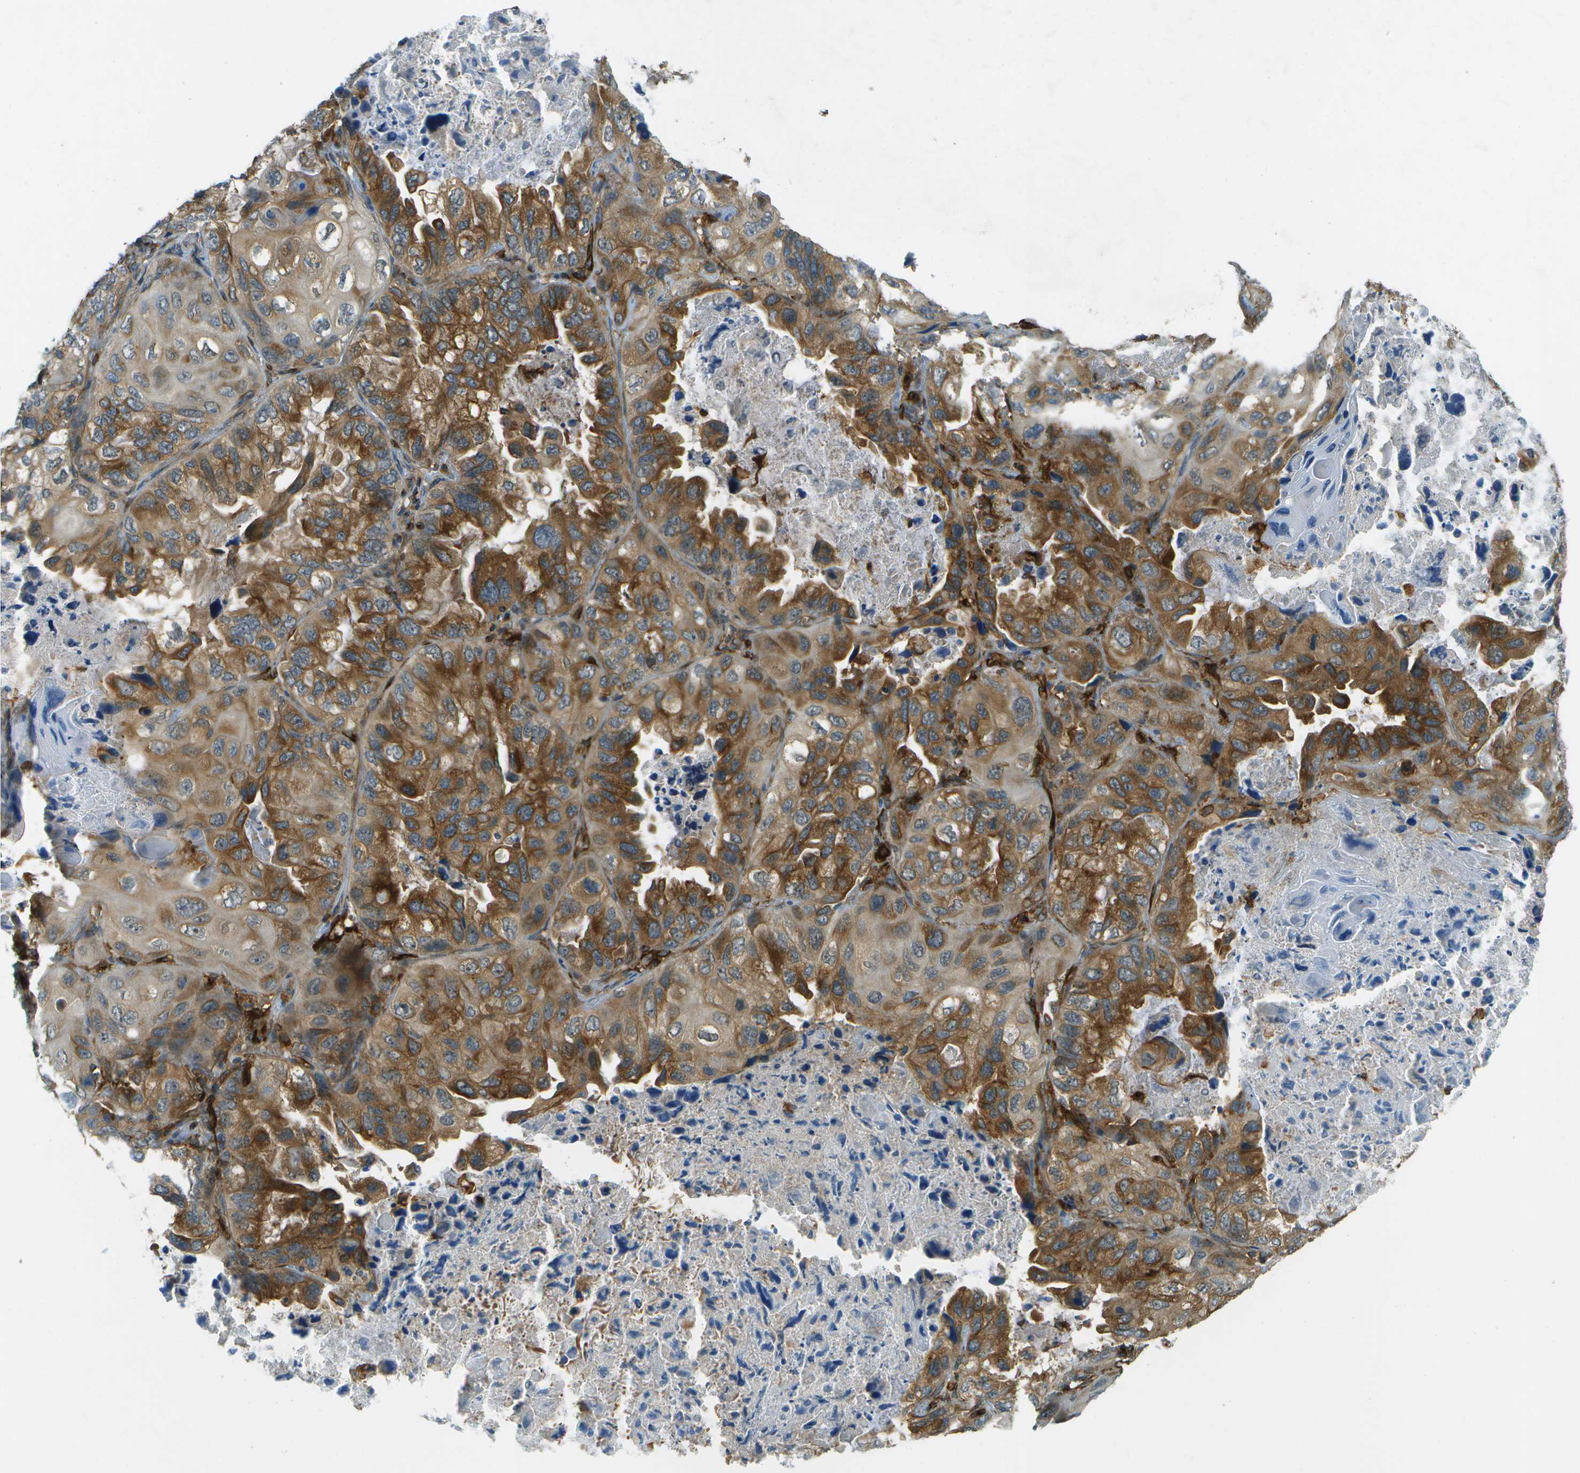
{"staining": {"intensity": "moderate", "quantity": ">75%", "location": "cytoplasmic/membranous"}, "tissue": "lung cancer", "cell_type": "Tumor cells", "image_type": "cancer", "snomed": [{"axis": "morphology", "description": "Squamous cell carcinoma, NOS"}, {"axis": "topography", "description": "Lung"}], "caption": "Immunohistochemical staining of lung cancer exhibits medium levels of moderate cytoplasmic/membranous protein positivity in about >75% of tumor cells.", "gene": "TMTC1", "patient": {"sex": "female", "age": 73}}